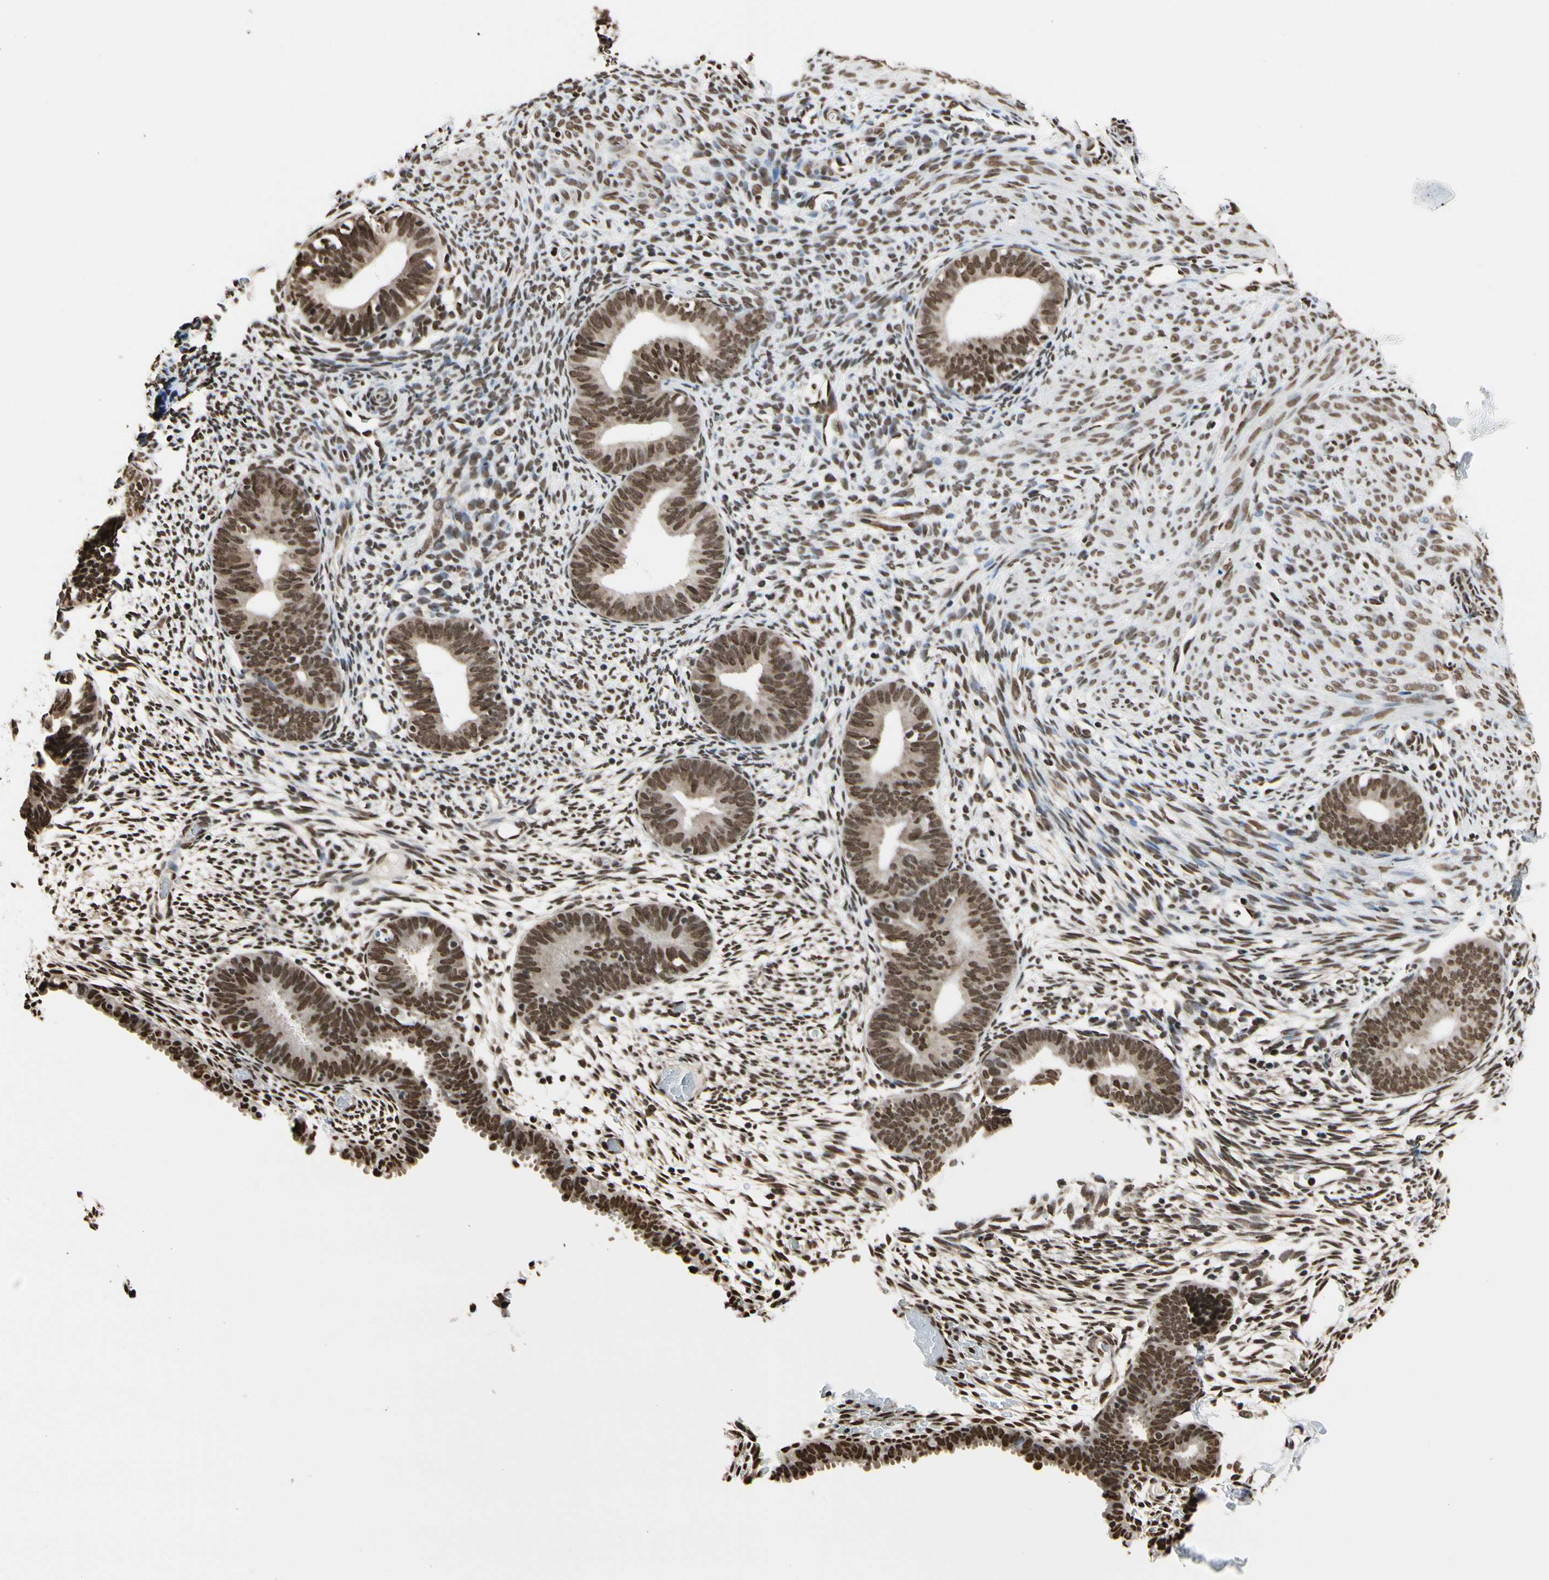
{"staining": {"intensity": "moderate", "quantity": ">75%", "location": "nuclear"}, "tissue": "endometrium", "cell_type": "Cells in endometrial stroma", "image_type": "normal", "snomed": [{"axis": "morphology", "description": "Normal tissue, NOS"}, {"axis": "morphology", "description": "Atrophy, NOS"}, {"axis": "topography", "description": "Uterus"}, {"axis": "topography", "description": "Endometrium"}], "caption": "Human endometrium stained with a brown dye shows moderate nuclear positive expression in about >75% of cells in endometrial stroma.", "gene": "HNRNPK", "patient": {"sex": "female", "age": 68}}